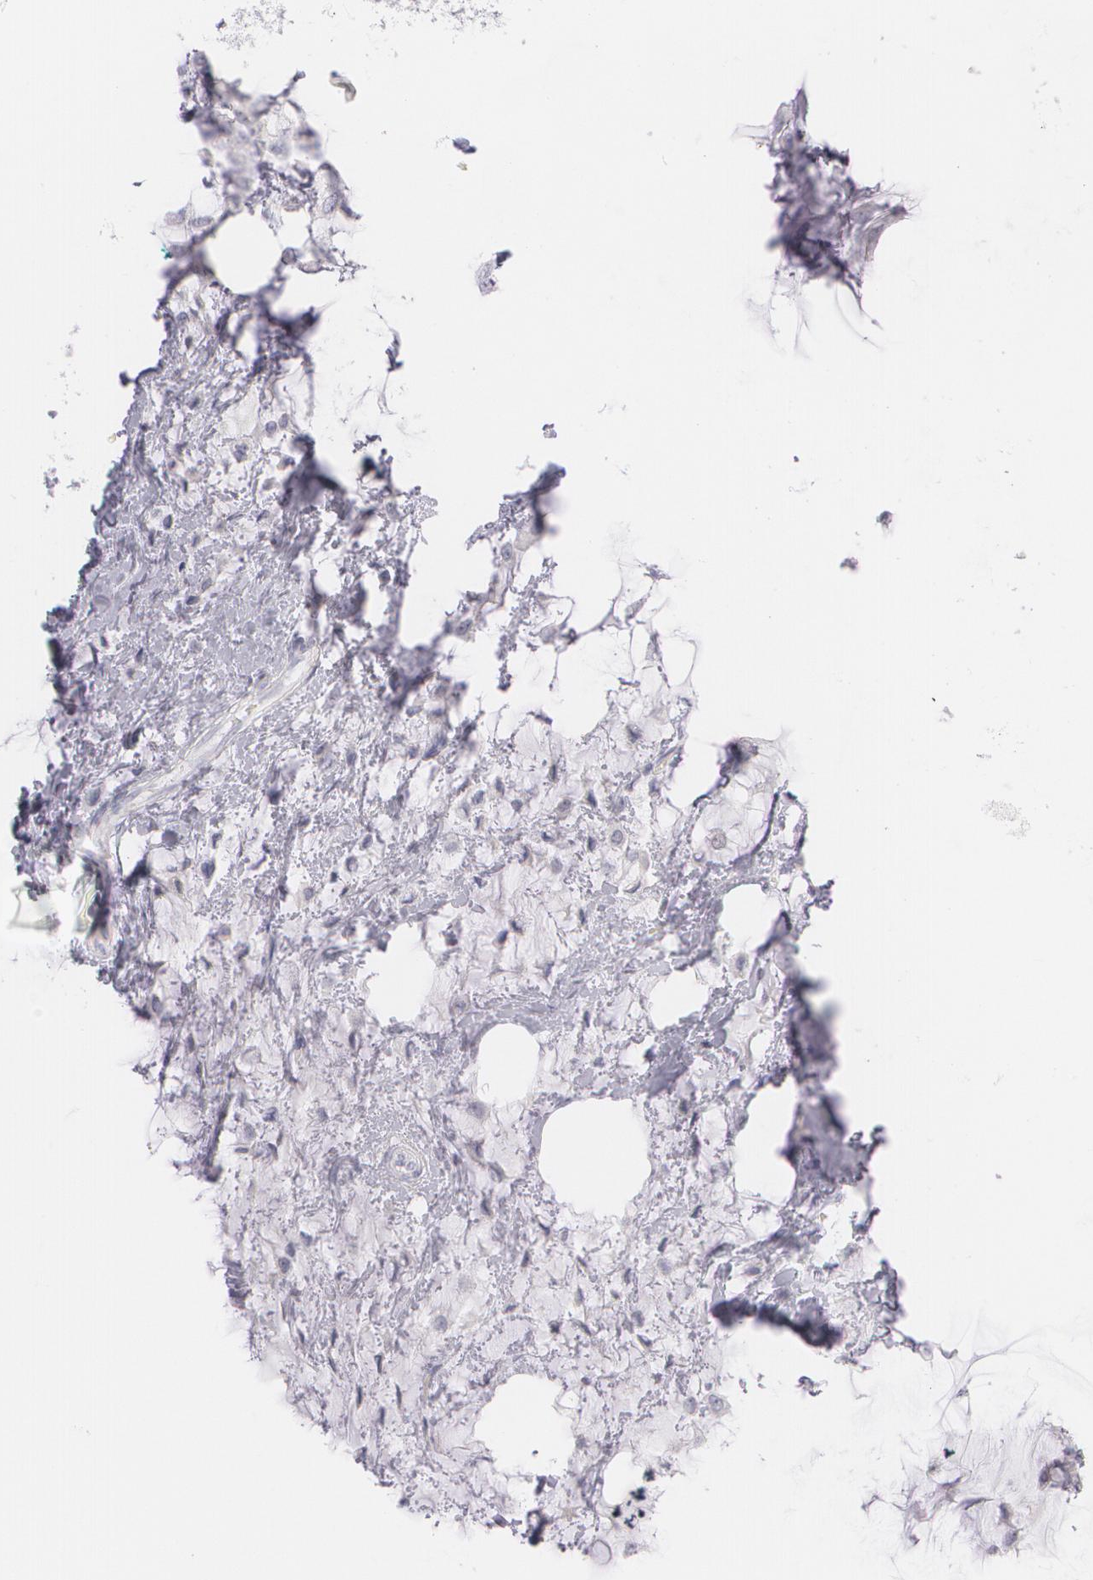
{"staining": {"intensity": "negative", "quantity": "none", "location": "none"}, "tissue": "breast cancer", "cell_type": "Tumor cells", "image_type": "cancer", "snomed": [{"axis": "morphology", "description": "Lobular carcinoma"}, {"axis": "topography", "description": "Breast"}], "caption": "Image shows no significant protein staining in tumor cells of breast lobular carcinoma.", "gene": "FAM181A", "patient": {"sex": "female", "age": 85}}